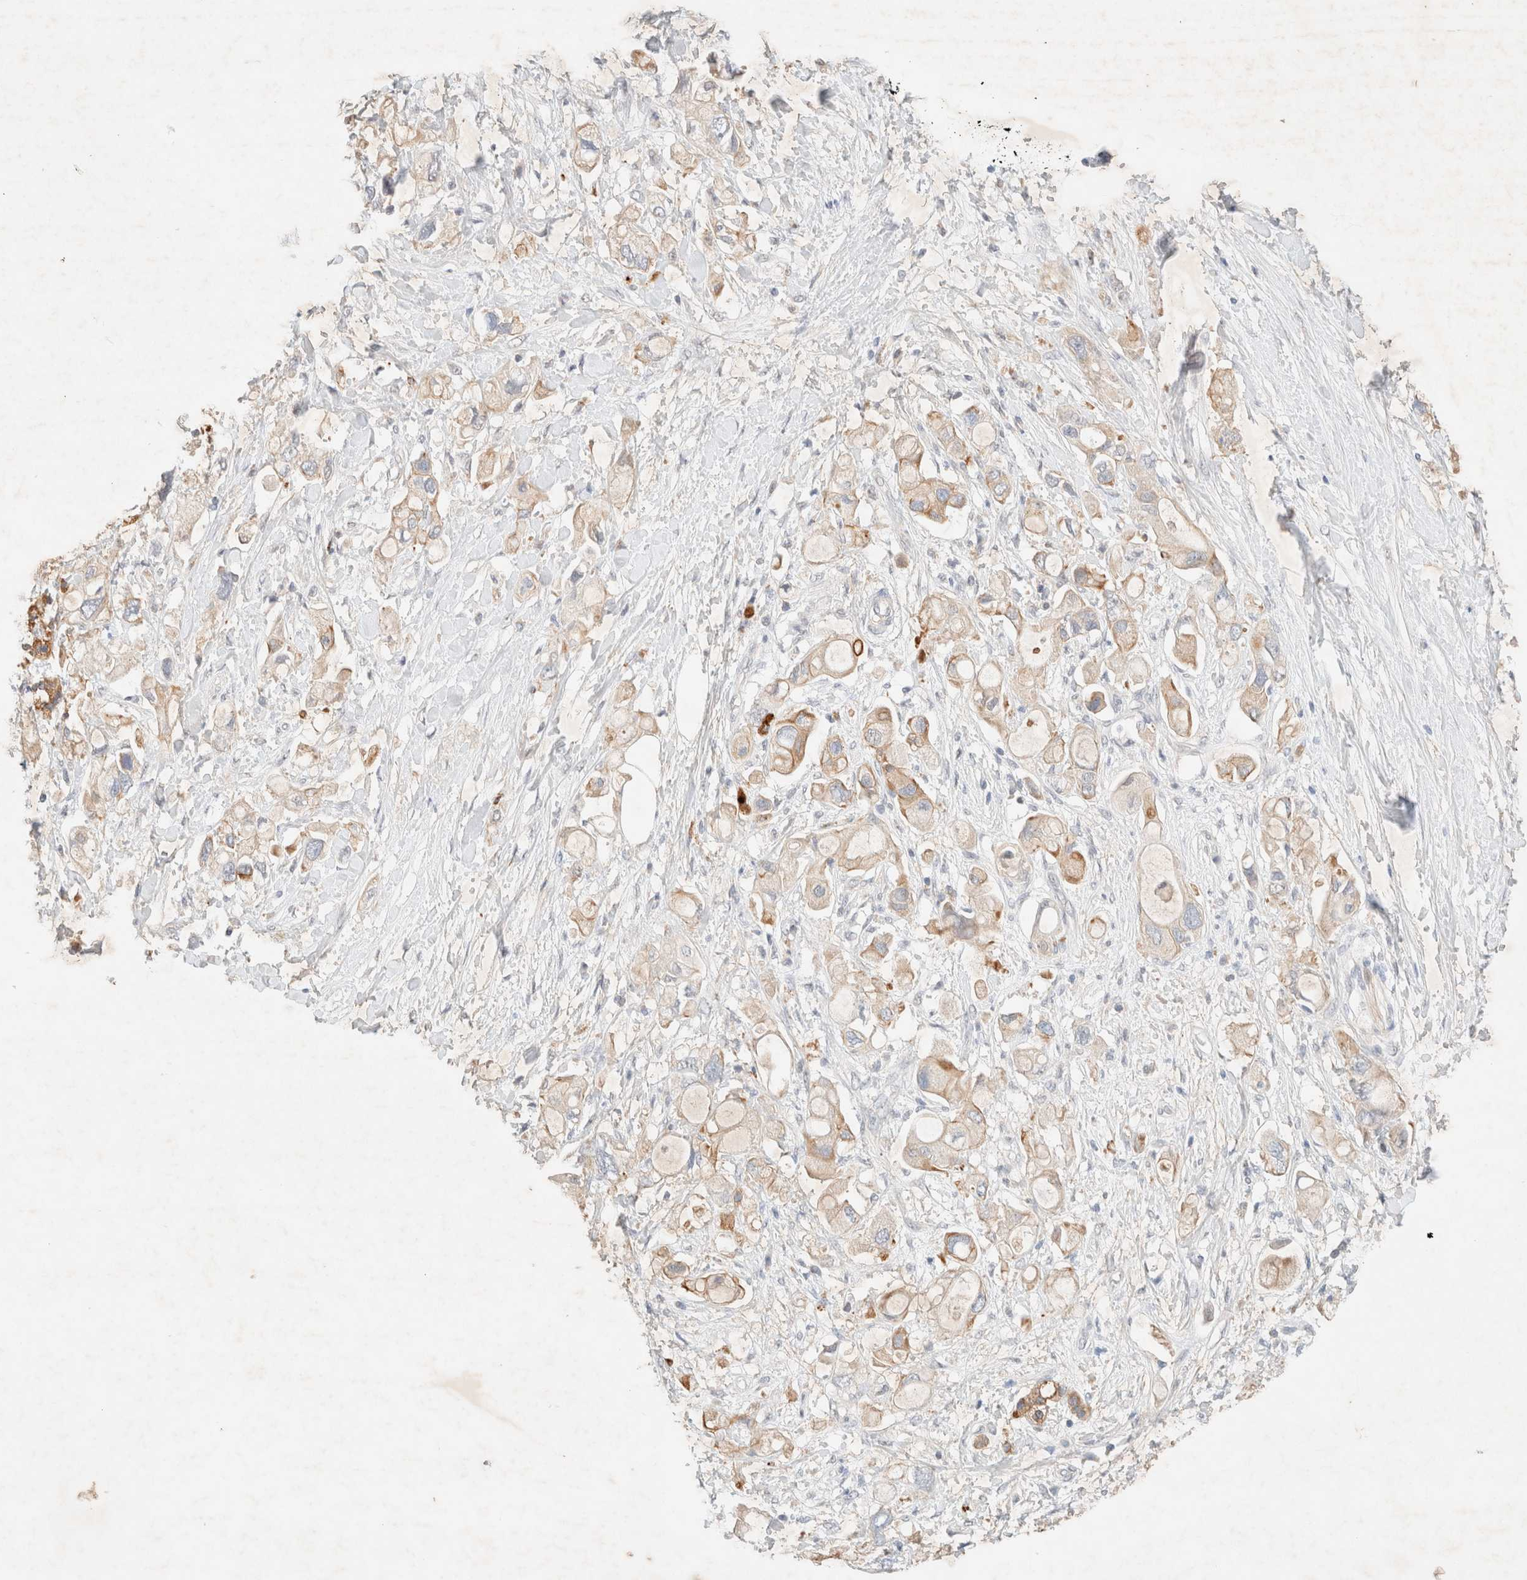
{"staining": {"intensity": "strong", "quantity": "25%-75%", "location": "cytoplasmic/membranous"}, "tissue": "pancreatic cancer", "cell_type": "Tumor cells", "image_type": "cancer", "snomed": [{"axis": "morphology", "description": "Adenocarcinoma, NOS"}, {"axis": "topography", "description": "Pancreas"}], "caption": "IHC micrograph of pancreatic cancer (adenocarcinoma) stained for a protein (brown), which shows high levels of strong cytoplasmic/membranous positivity in about 25%-75% of tumor cells.", "gene": "SGSM2", "patient": {"sex": "female", "age": 56}}